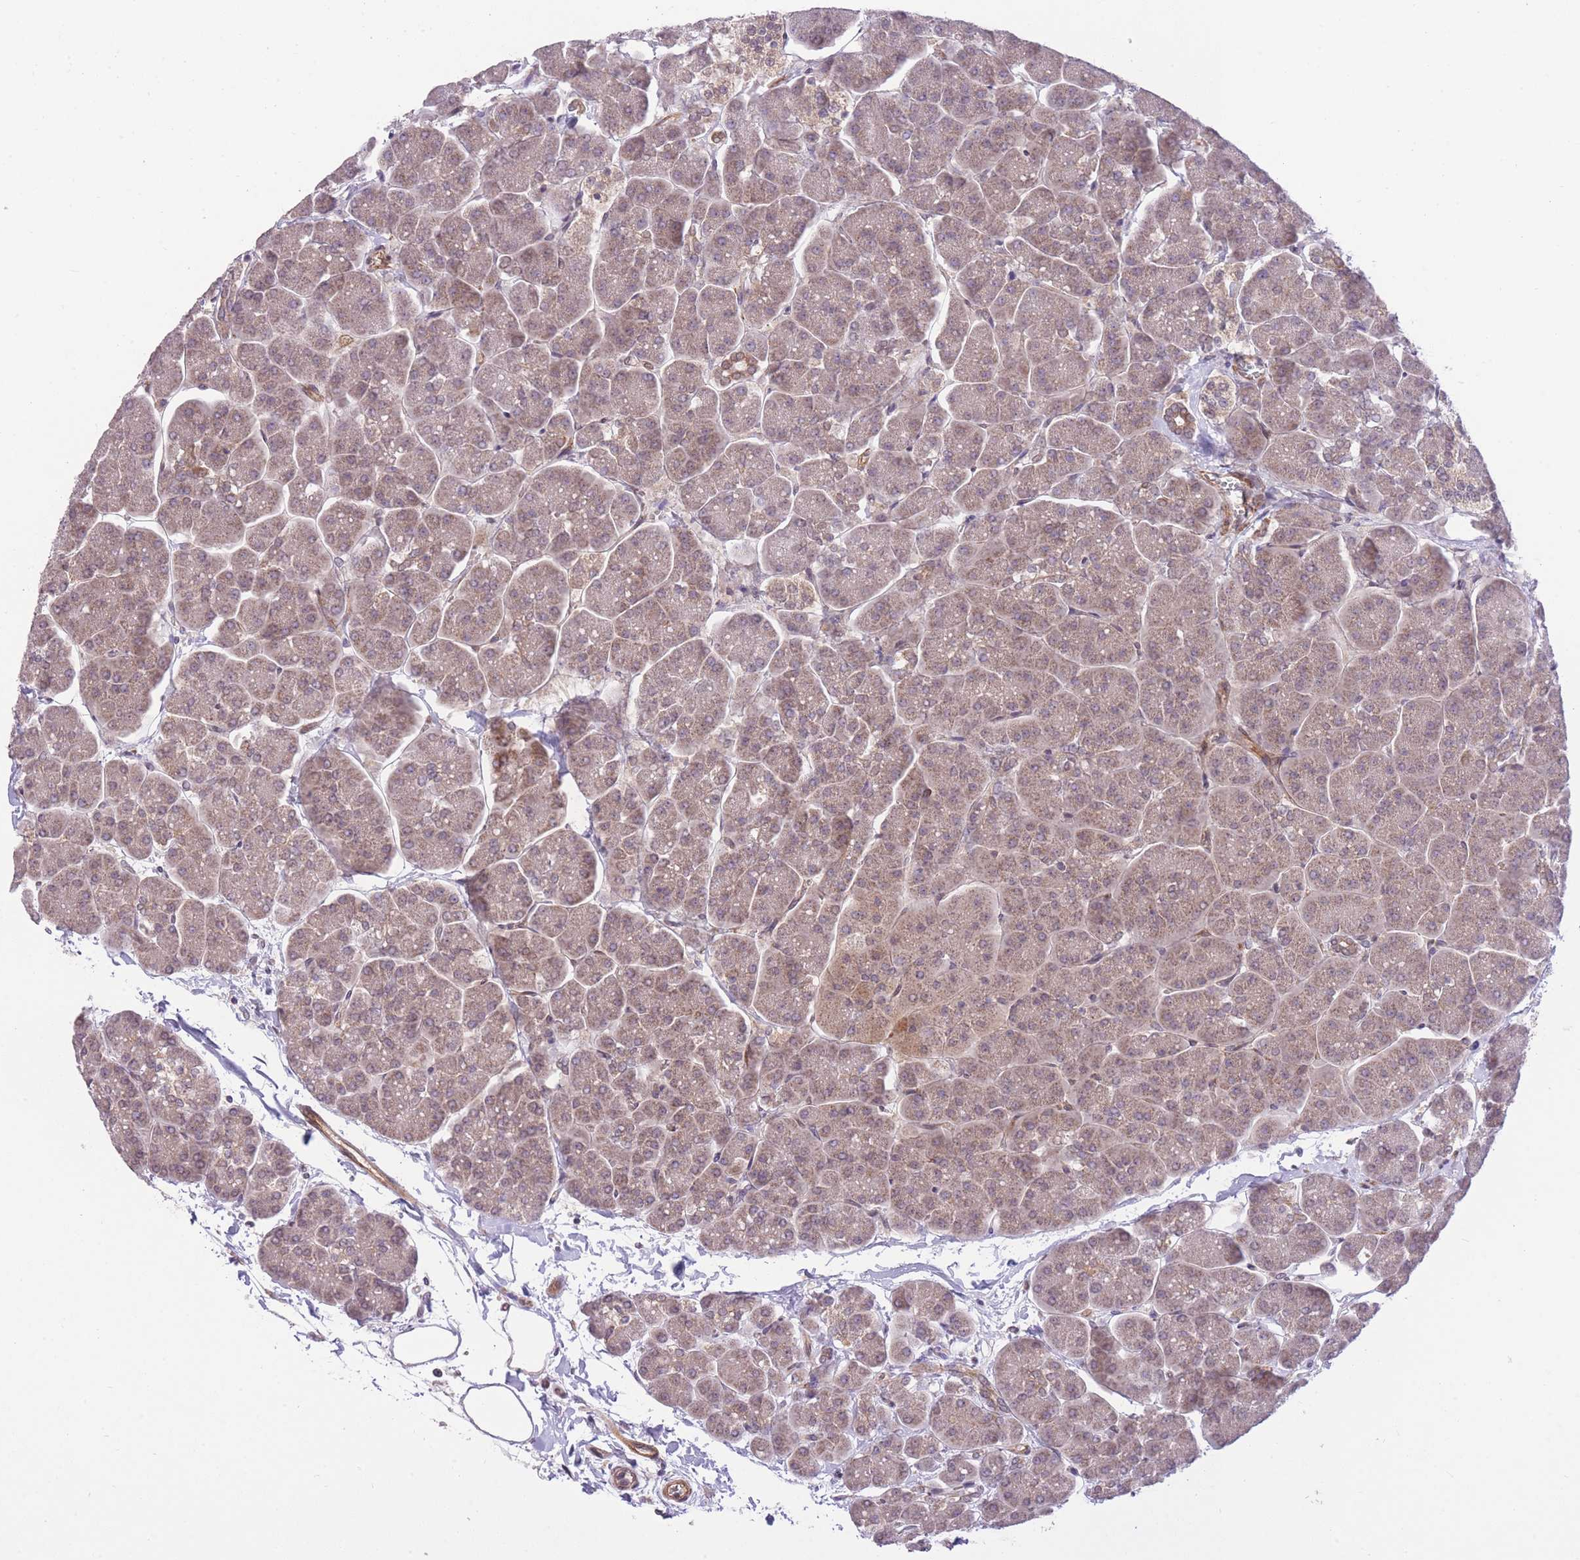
{"staining": {"intensity": "weak", "quantity": ">75%", "location": "cytoplasmic/membranous"}, "tissue": "pancreas", "cell_type": "Exocrine glandular cells", "image_type": "normal", "snomed": [{"axis": "morphology", "description": "Normal tissue, NOS"}, {"axis": "topography", "description": "Pancreas"}, {"axis": "topography", "description": "Peripheral nerve tissue"}], "caption": "Pancreas stained for a protein (brown) shows weak cytoplasmic/membranous positive positivity in about >75% of exocrine glandular cells.", "gene": "ELOA2", "patient": {"sex": "male", "age": 54}}